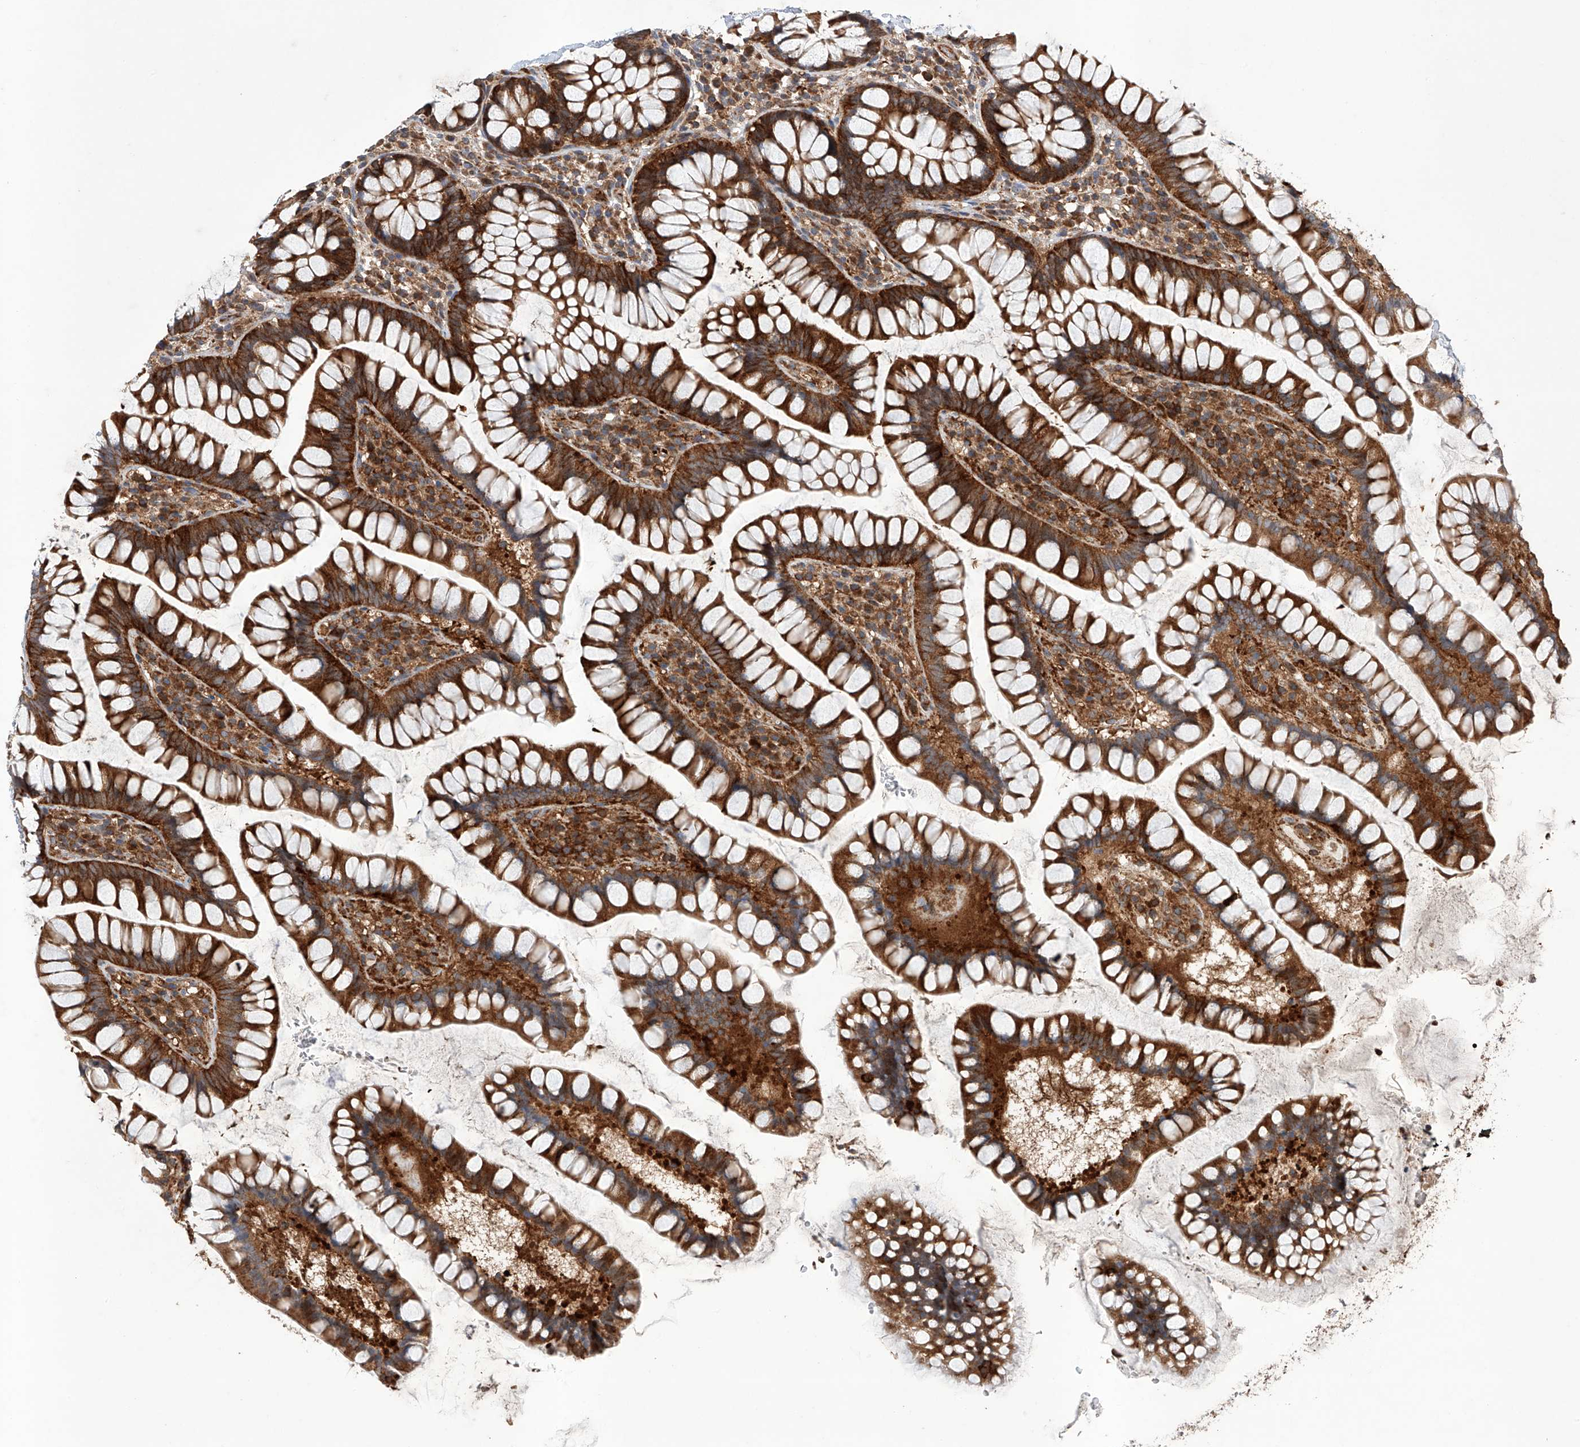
{"staining": {"intensity": "moderate", "quantity": "25%-75%", "location": "cytoplasmic/membranous"}, "tissue": "colon", "cell_type": "Endothelial cells", "image_type": "normal", "snomed": [{"axis": "morphology", "description": "Normal tissue, NOS"}, {"axis": "topography", "description": "Colon"}], "caption": "A photomicrograph of human colon stained for a protein reveals moderate cytoplasmic/membranous brown staining in endothelial cells.", "gene": "TIMM23", "patient": {"sex": "female", "age": 79}}